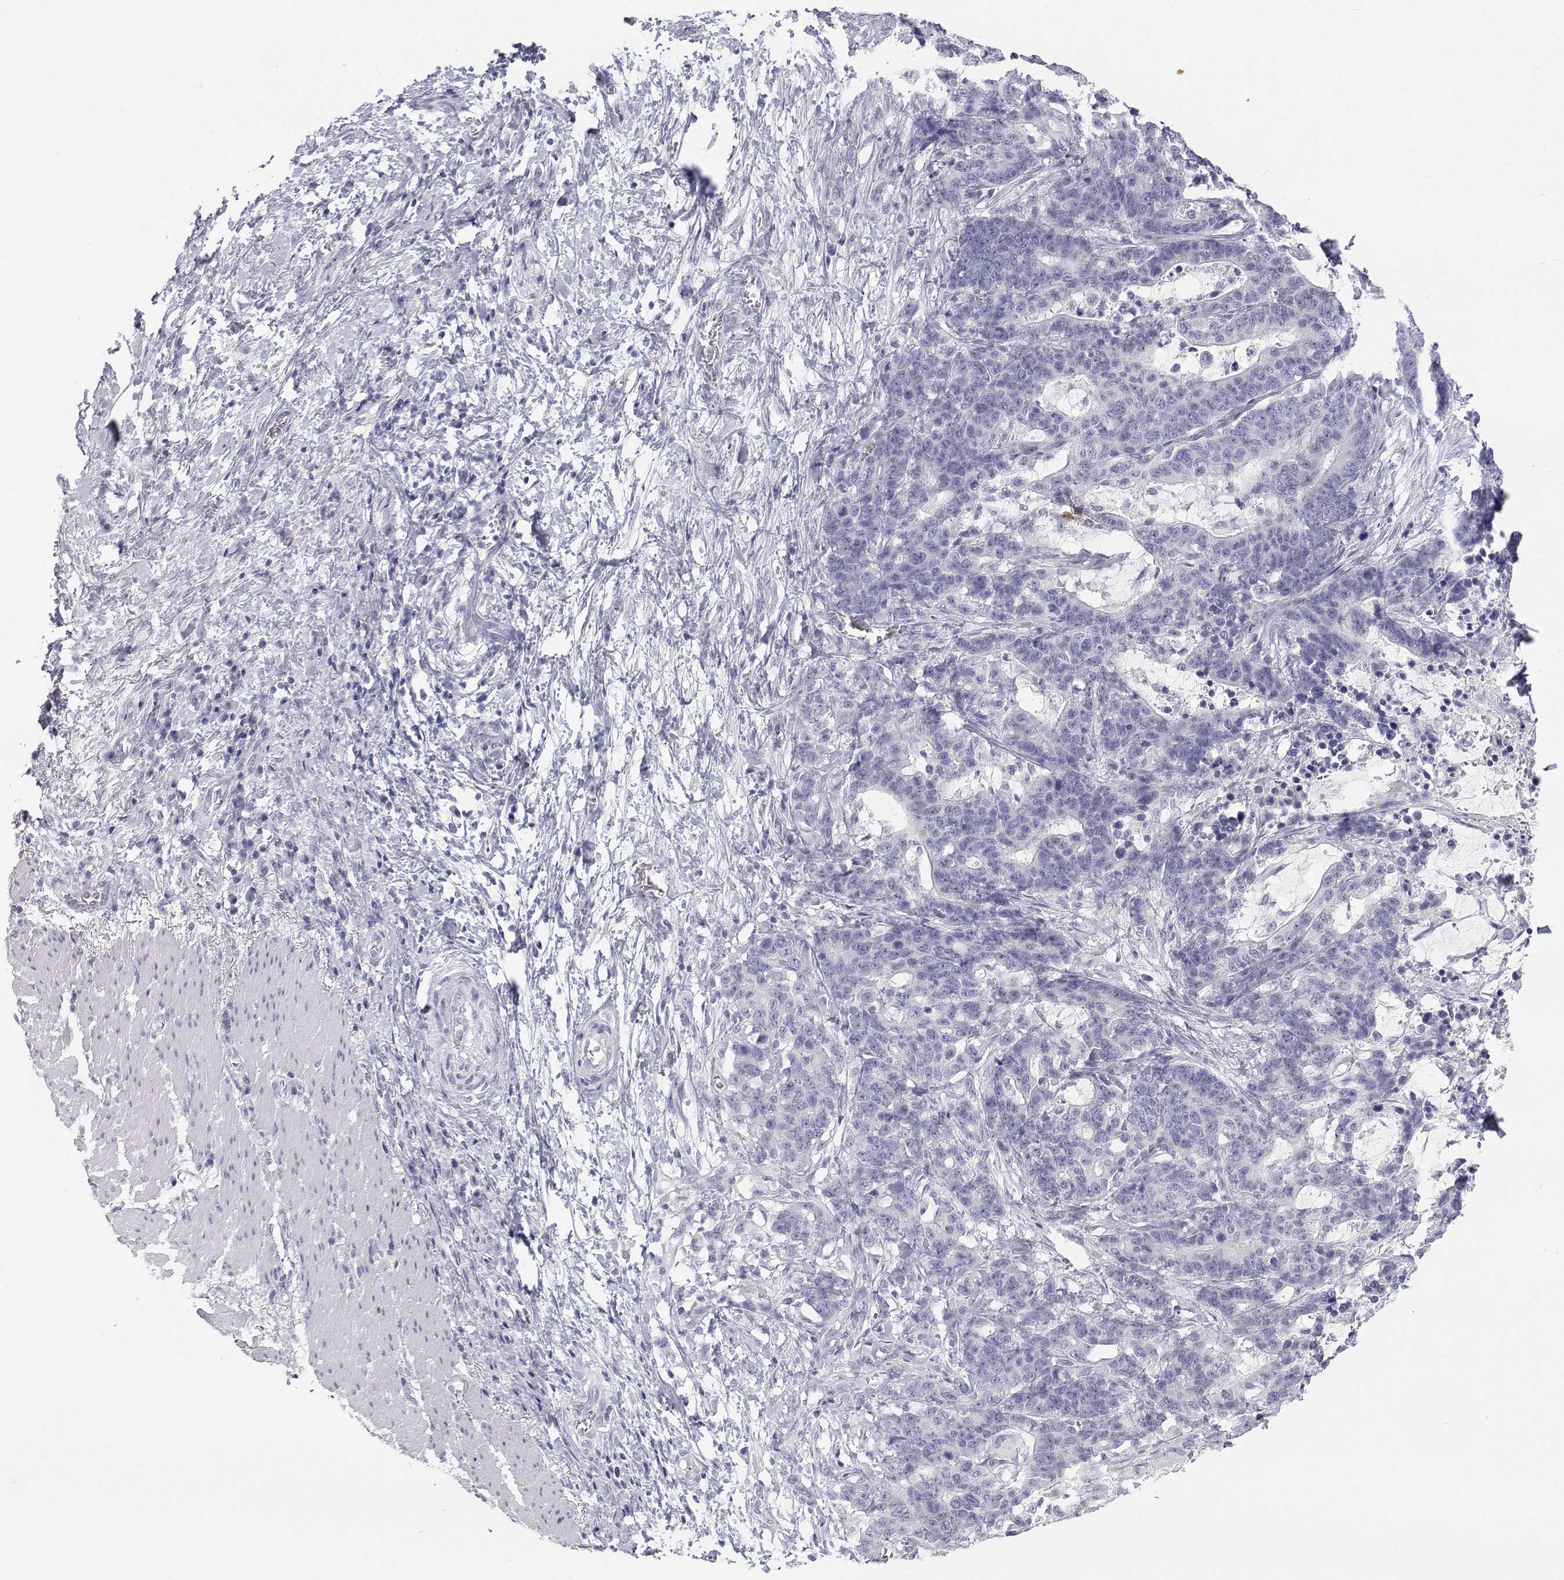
{"staining": {"intensity": "negative", "quantity": "none", "location": "none"}, "tissue": "stomach cancer", "cell_type": "Tumor cells", "image_type": "cancer", "snomed": [{"axis": "morphology", "description": "Normal tissue, NOS"}, {"axis": "morphology", "description": "Adenocarcinoma, NOS"}, {"axis": "topography", "description": "Stomach"}], "caption": "Human stomach adenocarcinoma stained for a protein using IHC shows no staining in tumor cells.", "gene": "TTN", "patient": {"sex": "female", "age": 64}}